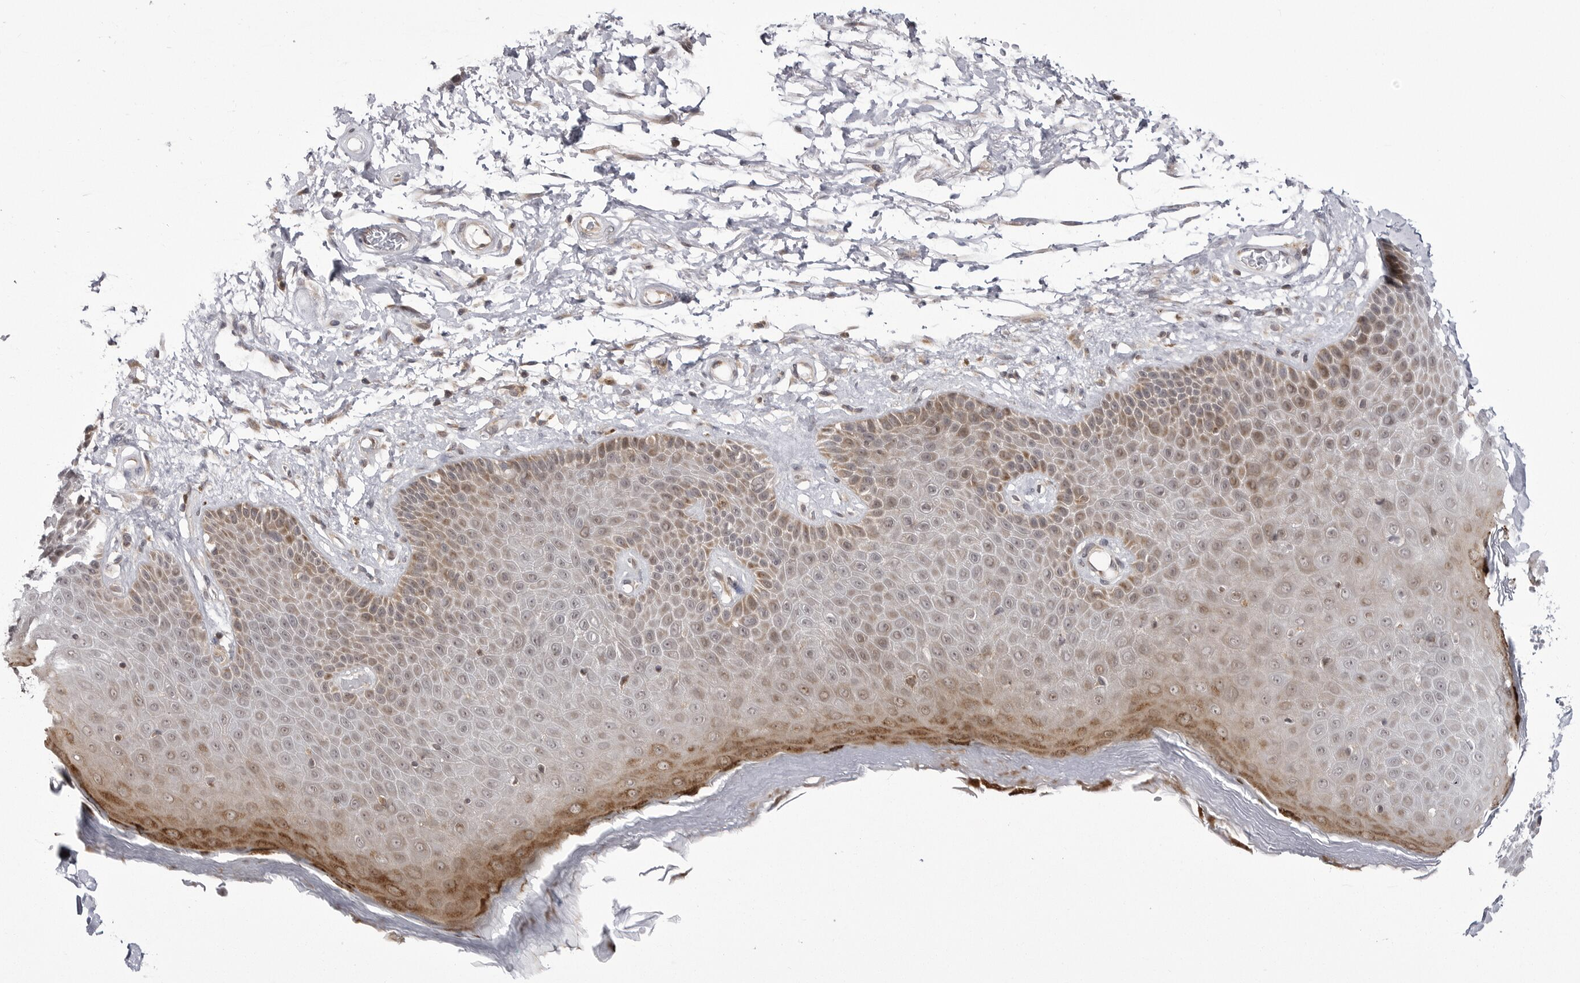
{"staining": {"intensity": "weak", "quantity": "25%-75%", "location": "cytoplasmic/membranous"}, "tissue": "skin", "cell_type": "Epidermal cells", "image_type": "normal", "snomed": [{"axis": "morphology", "description": "Normal tissue, NOS"}, {"axis": "topography", "description": "Anal"}], "caption": "This is an image of IHC staining of normal skin, which shows weak expression in the cytoplasmic/membranous of epidermal cells.", "gene": "CCDC18", "patient": {"sex": "male", "age": 74}}